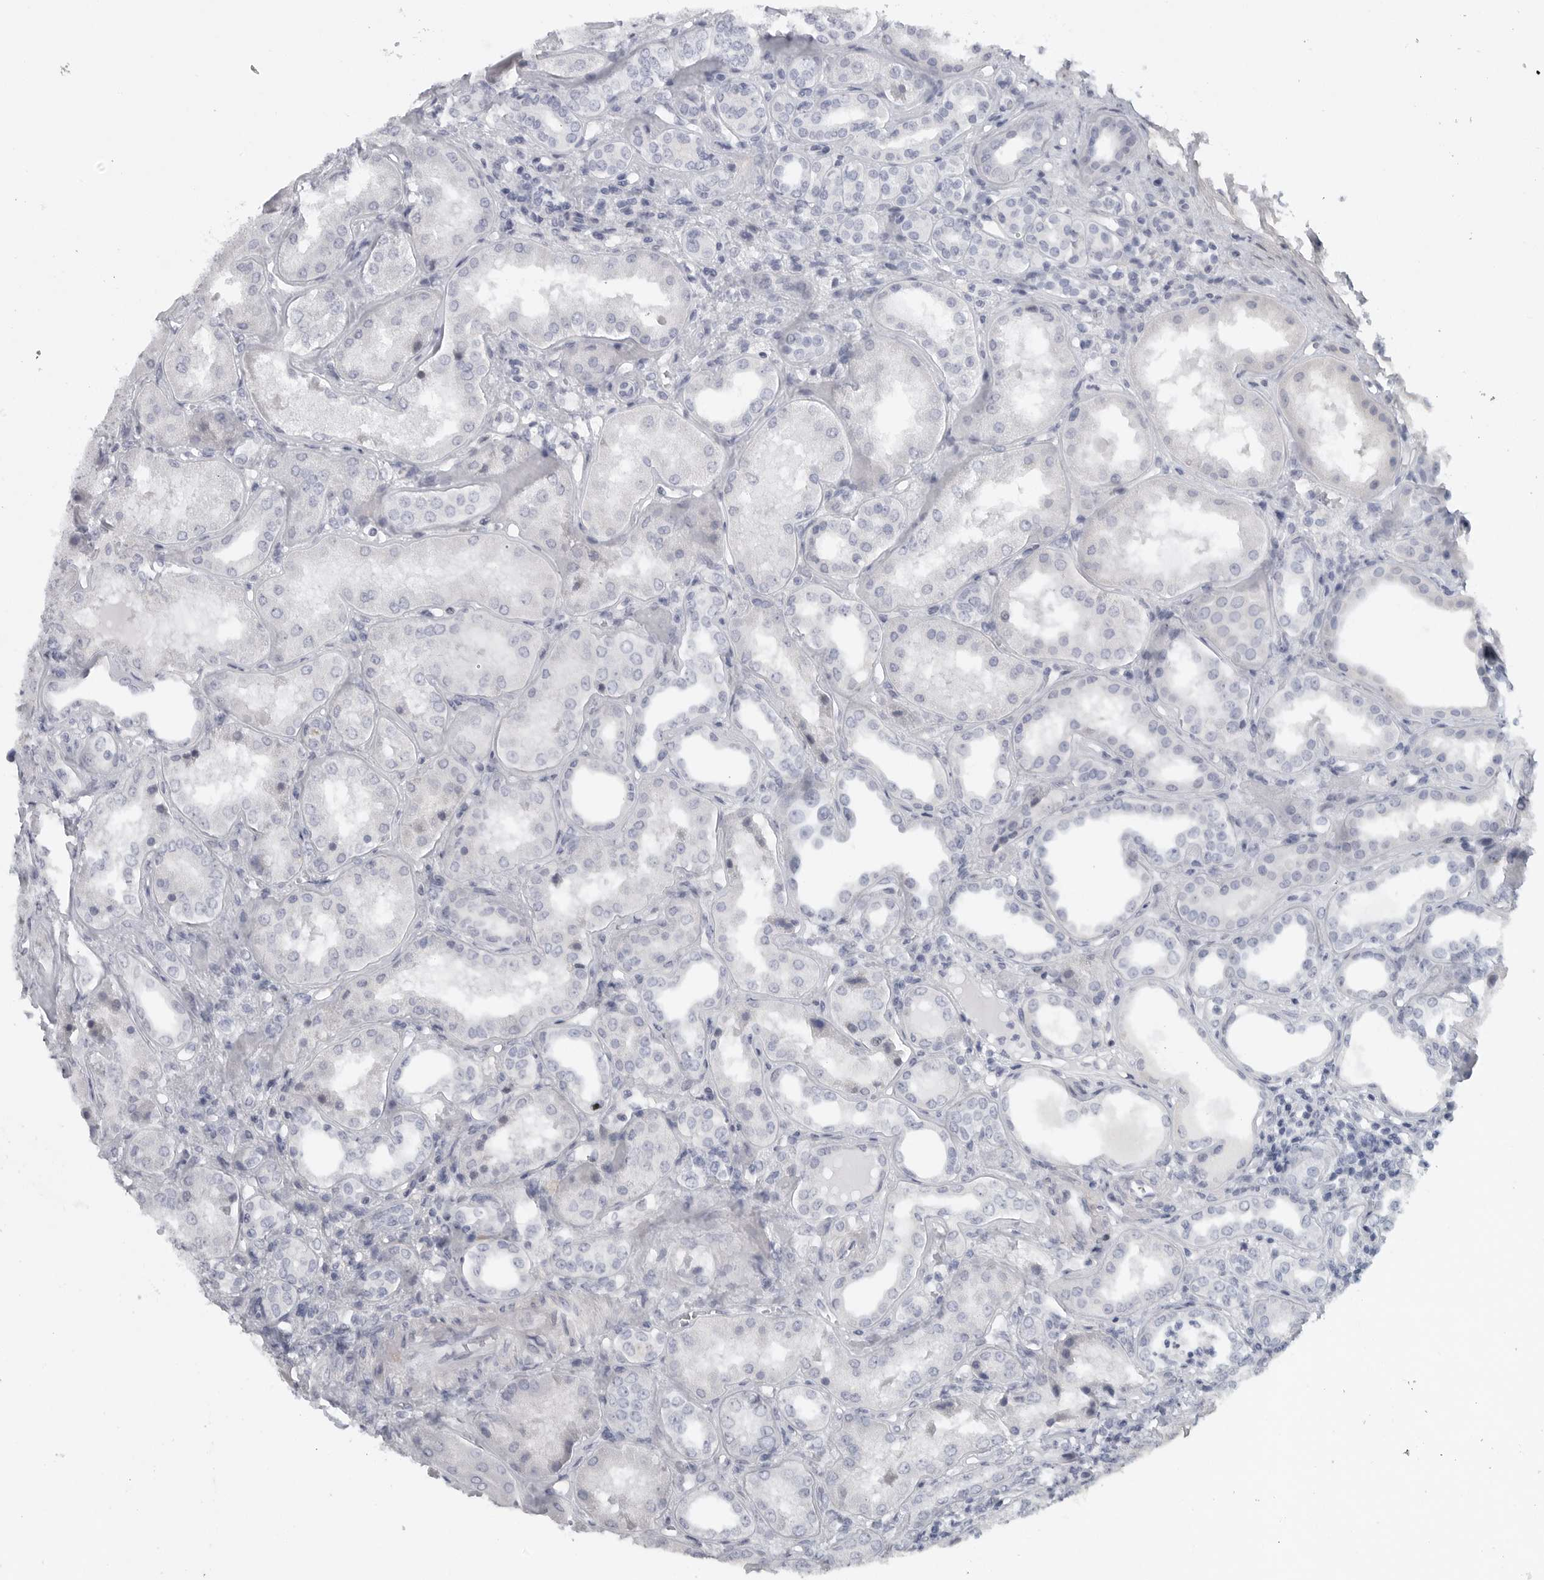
{"staining": {"intensity": "negative", "quantity": "none", "location": "none"}, "tissue": "kidney", "cell_type": "Cells in glomeruli", "image_type": "normal", "snomed": [{"axis": "morphology", "description": "Normal tissue, NOS"}, {"axis": "topography", "description": "Kidney"}], "caption": "High magnification brightfield microscopy of unremarkable kidney stained with DAB (brown) and counterstained with hematoxylin (blue): cells in glomeruli show no significant positivity.", "gene": "TNR", "patient": {"sex": "female", "age": 56}}